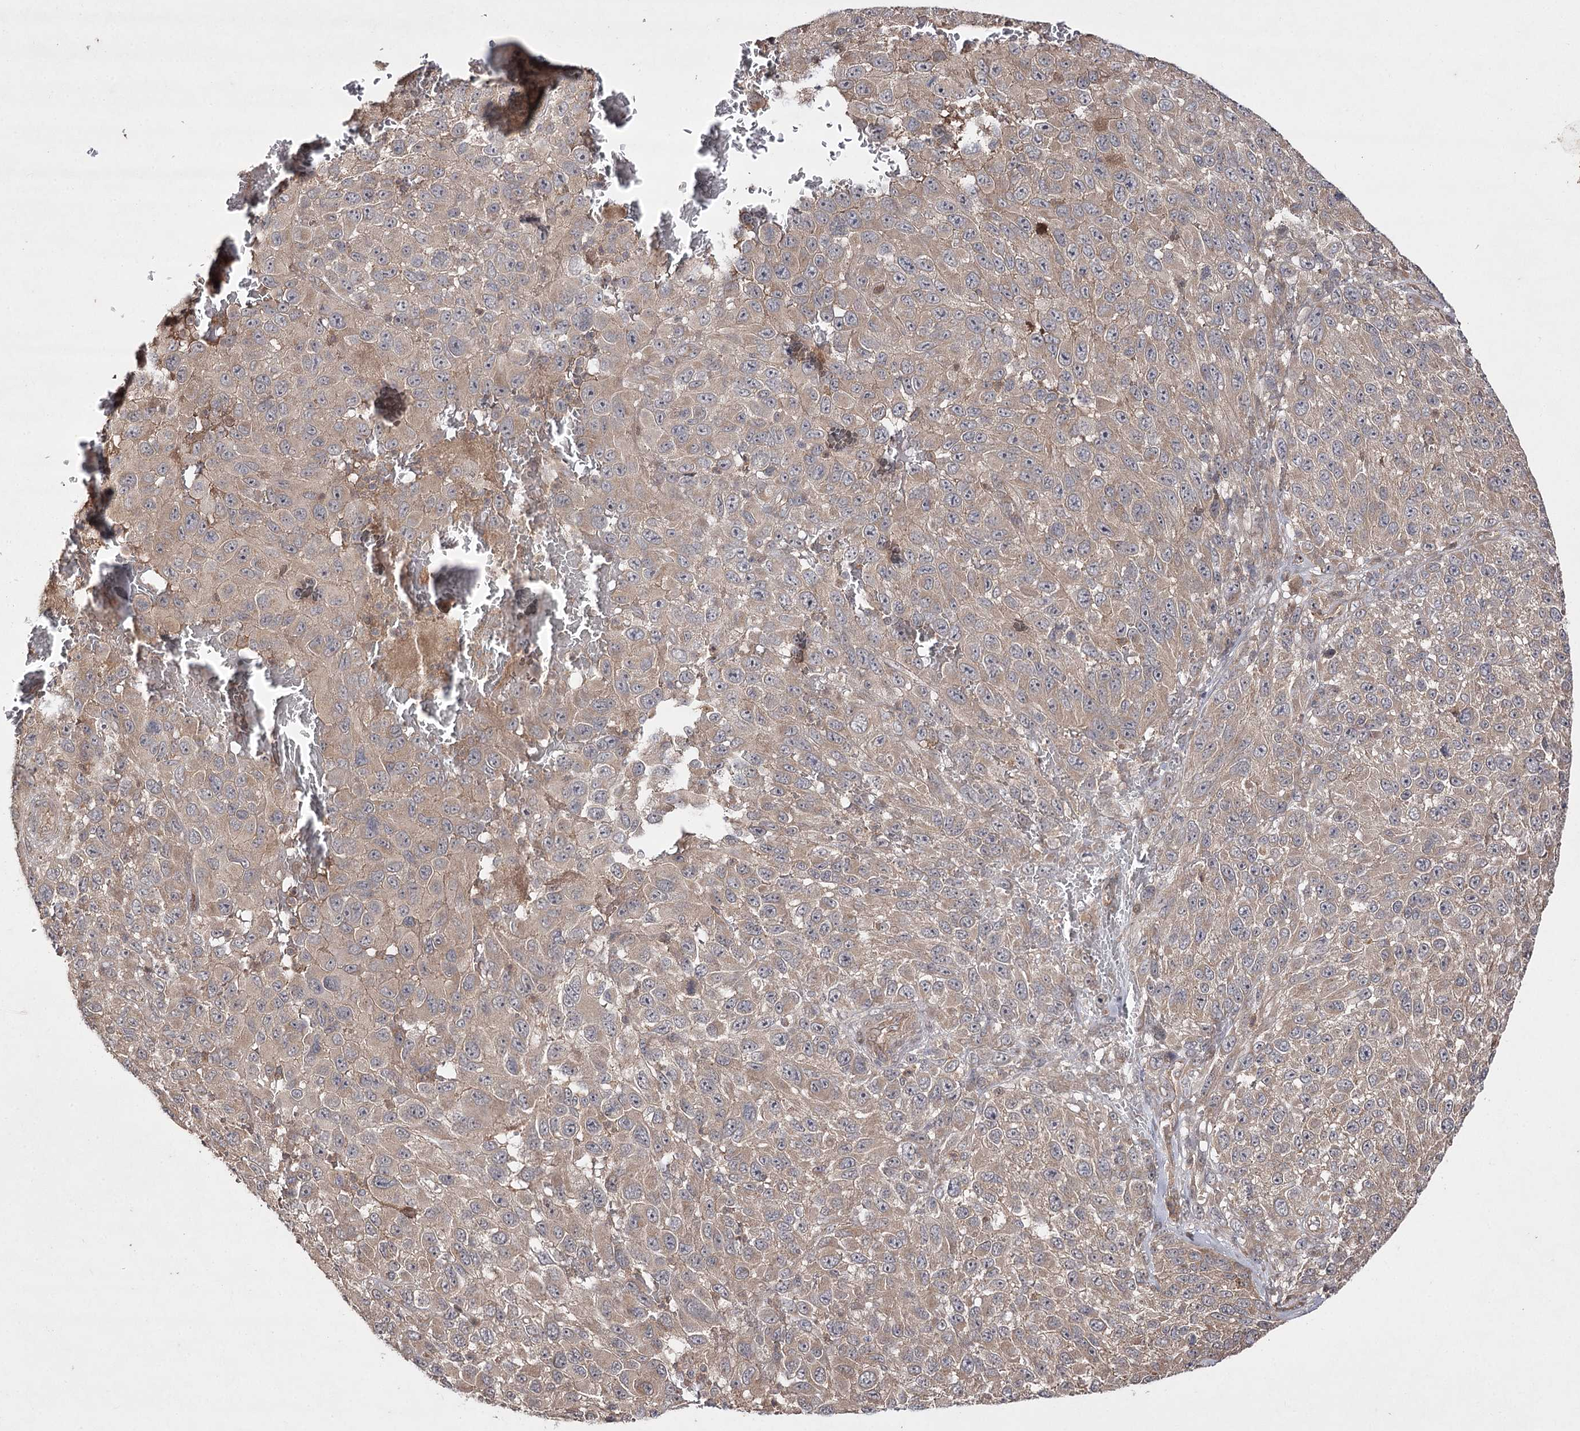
{"staining": {"intensity": "moderate", "quantity": ">75%", "location": "cytoplasmic/membranous"}, "tissue": "melanoma", "cell_type": "Tumor cells", "image_type": "cancer", "snomed": [{"axis": "morphology", "description": "Malignant melanoma, NOS"}, {"axis": "topography", "description": "Skin"}], "caption": "A histopathology image of melanoma stained for a protein exhibits moderate cytoplasmic/membranous brown staining in tumor cells. The staining is performed using DAB (3,3'-diaminobenzidine) brown chromogen to label protein expression. The nuclei are counter-stained blue using hematoxylin.", "gene": "FANCL", "patient": {"sex": "female", "age": 96}}